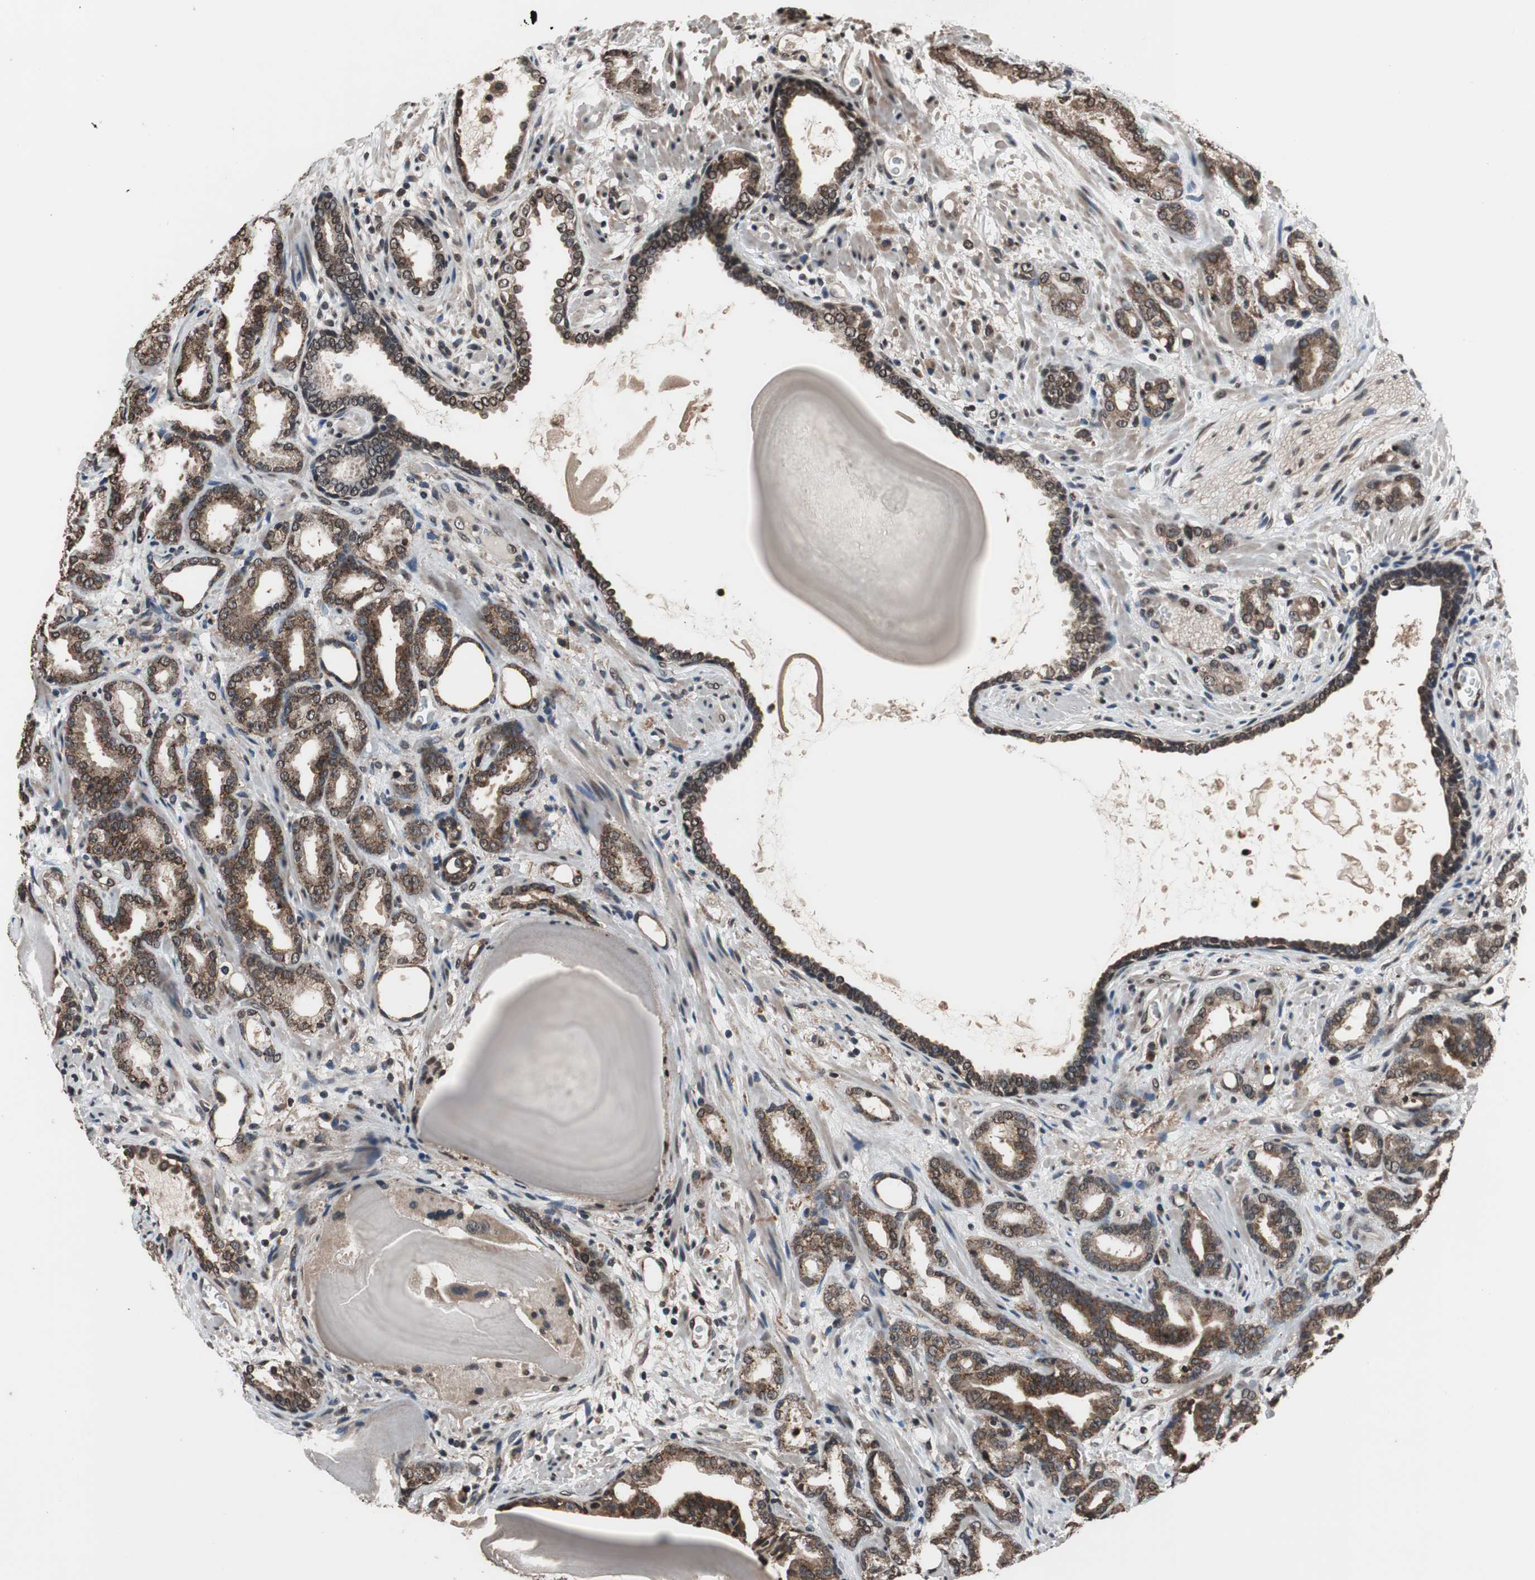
{"staining": {"intensity": "moderate", "quantity": ">75%", "location": "cytoplasmic/membranous,nuclear"}, "tissue": "prostate cancer", "cell_type": "Tumor cells", "image_type": "cancer", "snomed": [{"axis": "morphology", "description": "Adenocarcinoma, Low grade"}, {"axis": "topography", "description": "Prostate"}], "caption": "Prostate low-grade adenocarcinoma stained with a protein marker demonstrates moderate staining in tumor cells.", "gene": "RFC1", "patient": {"sex": "male", "age": 63}}